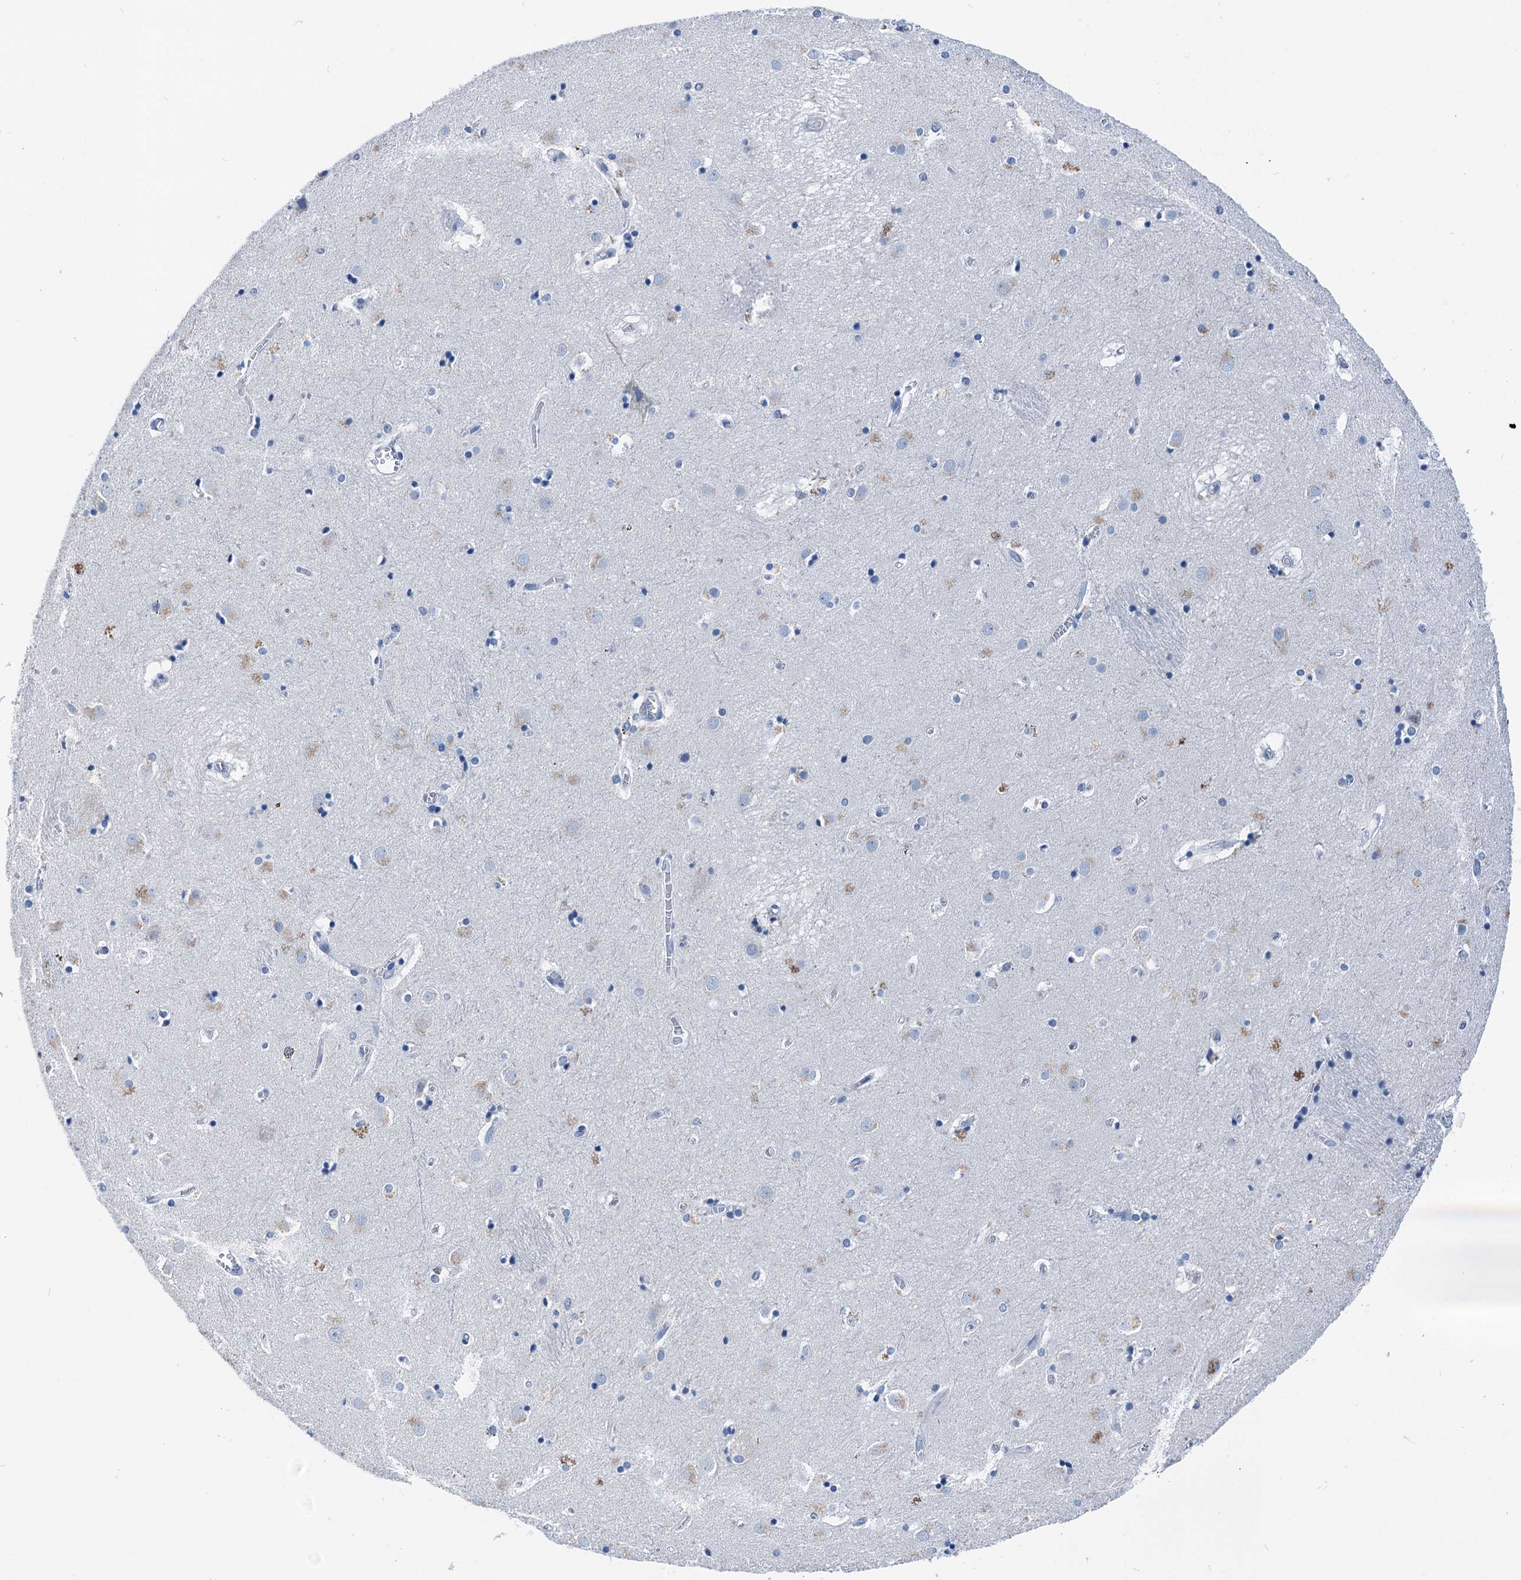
{"staining": {"intensity": "weak", "quantity": "<25%", "location": "cytoplasmic/membranous"}, "tissue": "caudate", "cell_type": "Glial cells", "image_type": "normal", "snomed": [{"axis": "morphology", "description": "Normal tissue, NOS"}, {"axis": "topography", "description": "Lateral ventricle wall"}], "caption": "This micrograph is of normal caudate stained with immunohistochemistry to label a protein in brown with the nuclei are counter-stained blue. There is no expression in glial cells.", "gene": "CBLN3", "patient": {"sex": "male", "age": 70}}